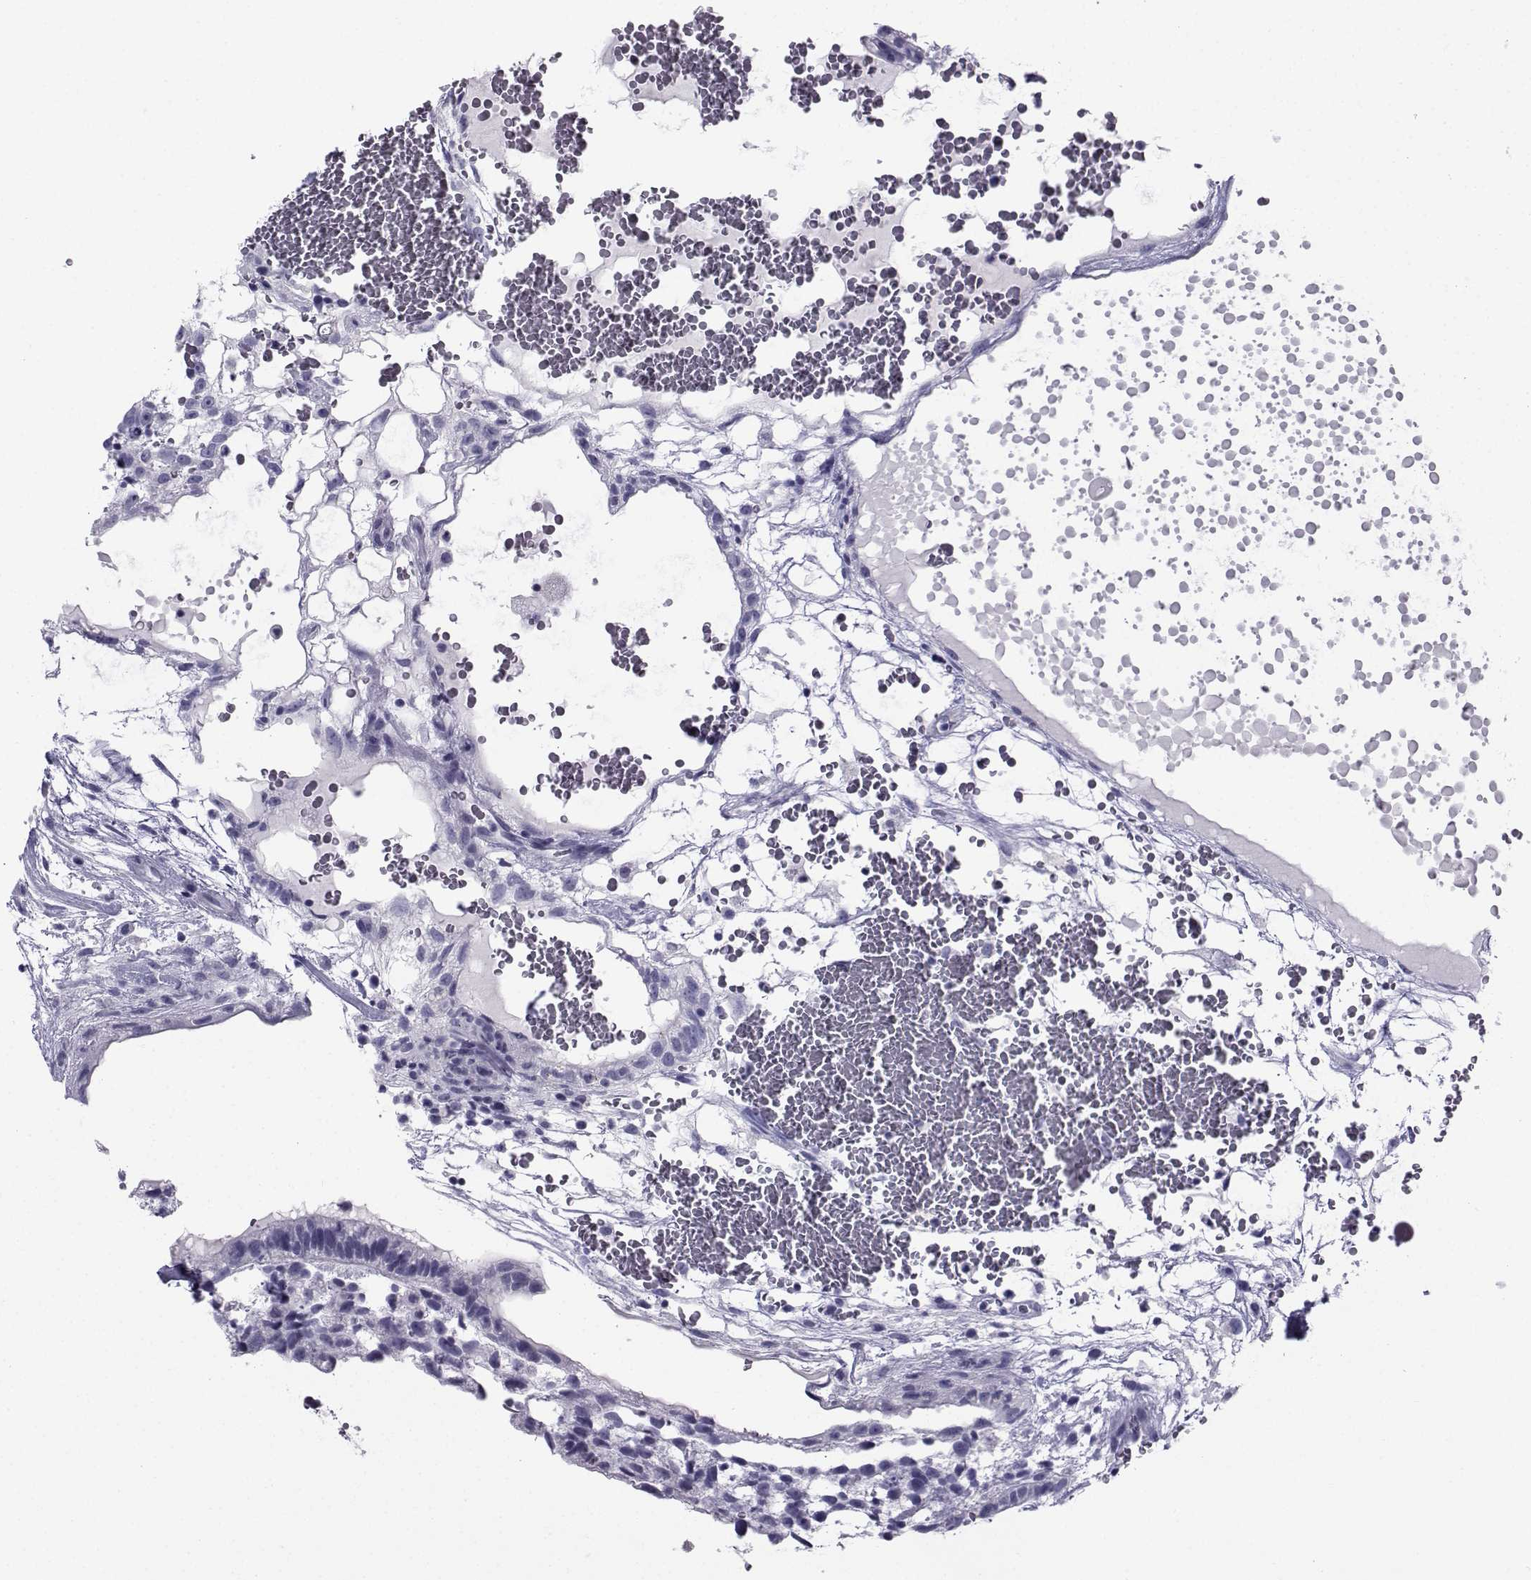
{"staining": {"intensity": "negative", "quantity": "none", "location": "none"}, "tissue": "testis cancer", "cell_type": "Tumor cells", "image_type": "cancer", "snomed": [{"axis": "morphology", "description": "Normal tissue, NOS"}, {"axis": "morphology", "description": "Carcinoma, Embryonal, NOS"}, {"axis": "topography", "description": "Testis"}], "caption": "Image shows no significant protein positivity in tumor cells of testis embryonal carcinoma.", "gene": "SPANXD", "patient": {"sex": "male", "age": 32}}